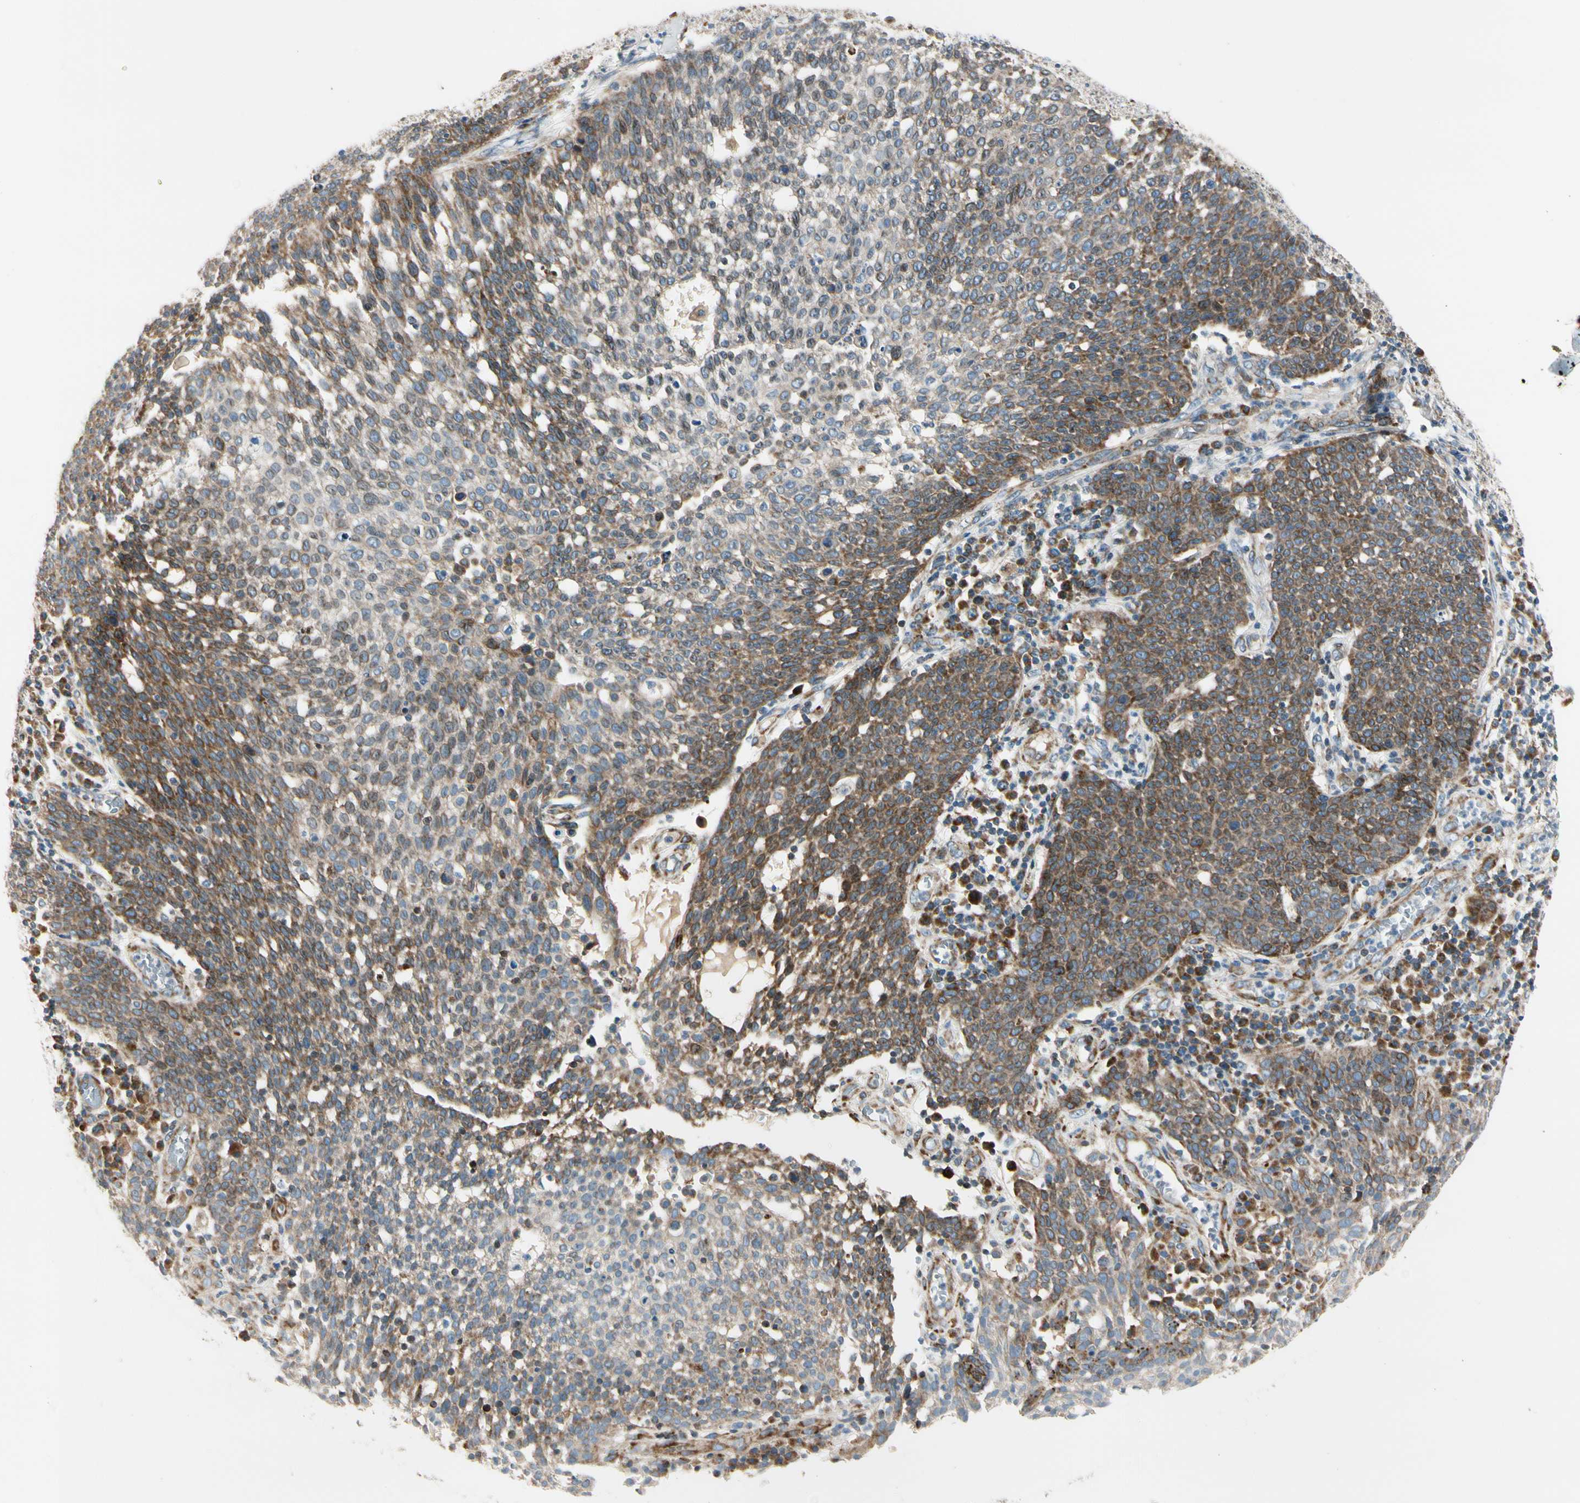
{"staining": {"intensity": "moderate", "quantity": ">75%", "location": "cytoplasmic/membranous"}, "tissue": "cervical cancer", "cell_type": "Tumor cells", "image_type": "cancer", "snomed": [{"axis": "morphology", "description": "Squamous cell carcinoma, NOS"}, {"axis": "topography", "description": "Cervix"}], "caption": "Immunohistochemical staining of human cervical cancer displays medium levels of moderate cytoplasmic/membranous protein expression in approximately >75% of tumor cells. (DAB = brown stain, brightfield microscopy at high magnification).", "gene": "MRPL9", "patient": {"sex": "female", "age": 34}}